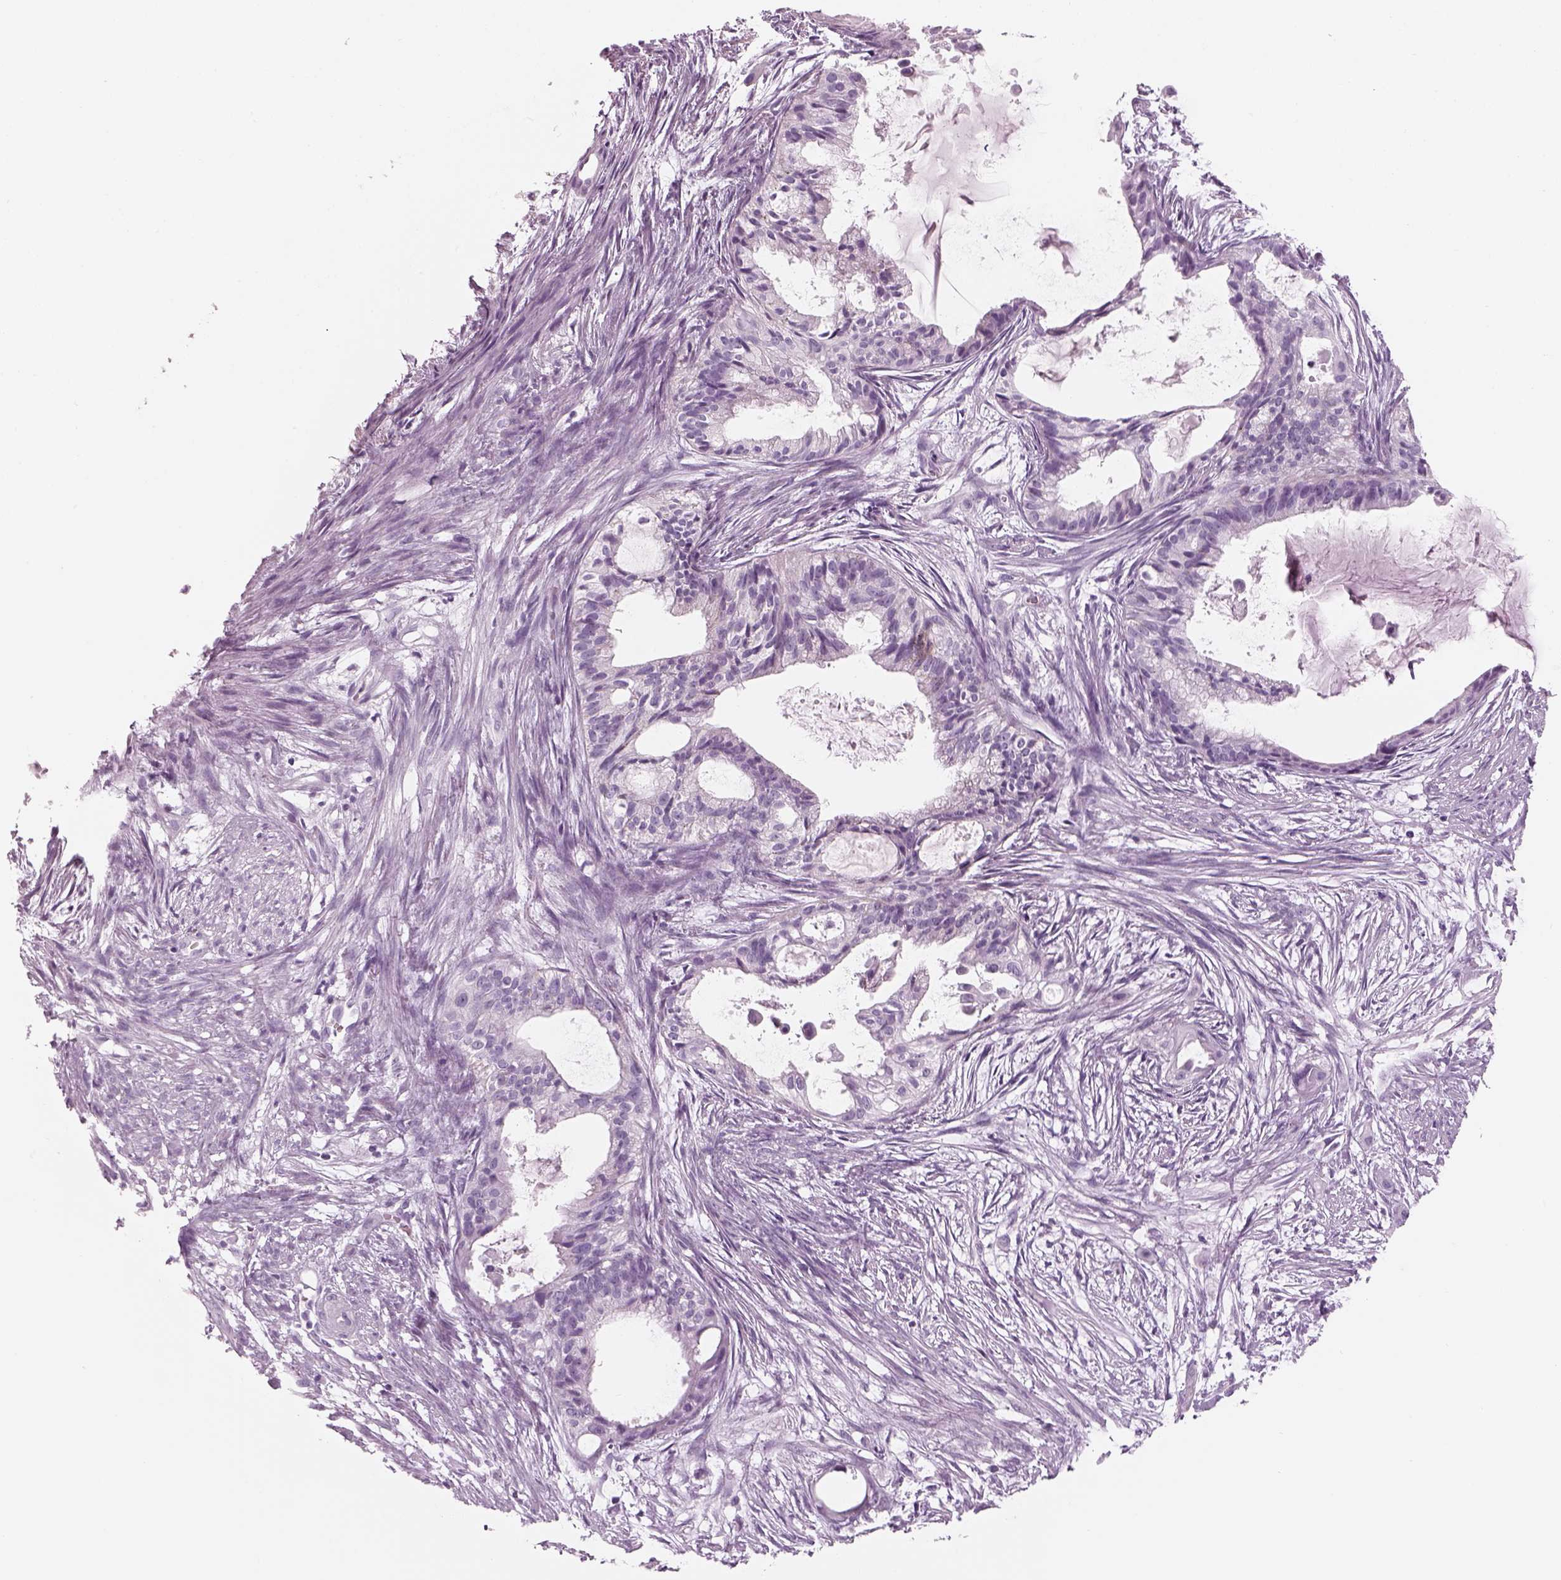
{"staining": {"intensity": "negative", "quantity": "none", "location": "none"}, "tissue": "endometrial cancer", "cell_type": "Tumor cells", "image_type": "cancer", "snomed": [{"axis": "morphology", "description": "Adenocarcinoma, NOS"}, {"axis": "topography", "description": "Endometrium"}], "caption": "DAB immunohistochemical staining of human endometrial cancer (adenocarcinoma) displays no significant staining in tumor cells.", "gene": "SAG", "patient": {"sex": "female", "age": 86}}